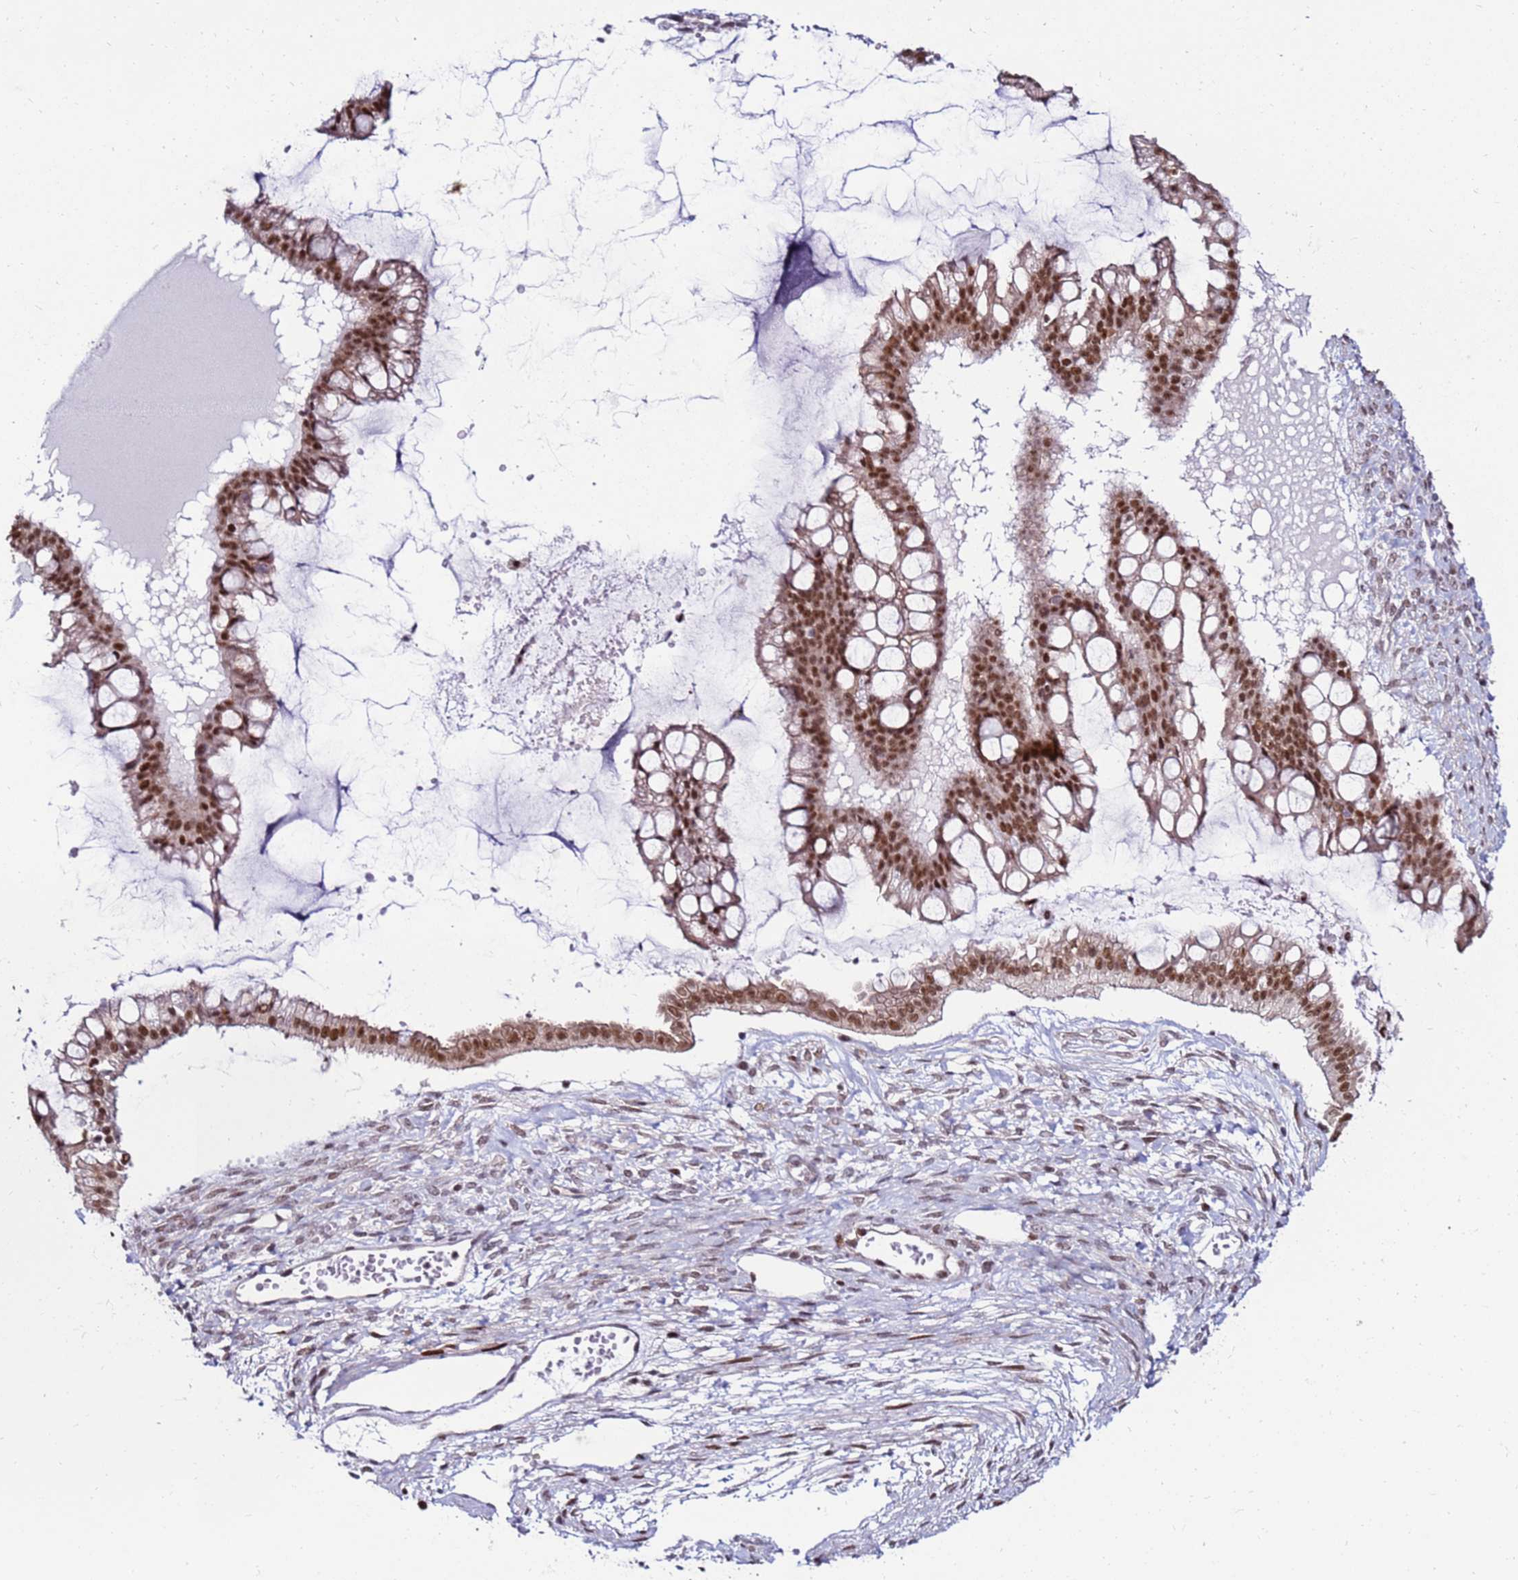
{"staining": {"intensity": "moderate", "quantity": ">75%", "location": "nuclear"}, "tissue": "ovarian cancer", "cell_type": "Tumor cells", "image_type": "cancer", "snomed": [{"axis": "morphology", "description": "Cystadenocarcinoma, mucinous, NOS"}, {"axis": "topography", "description": "Ovary"}], "caption": "Mucinous cystadenocarcinoma (ovarian) stained with a protein marker reveals moderate staining in tumor cells.", "gene": "KPNA4", "patient": {"sex": "female", "age": 73}}